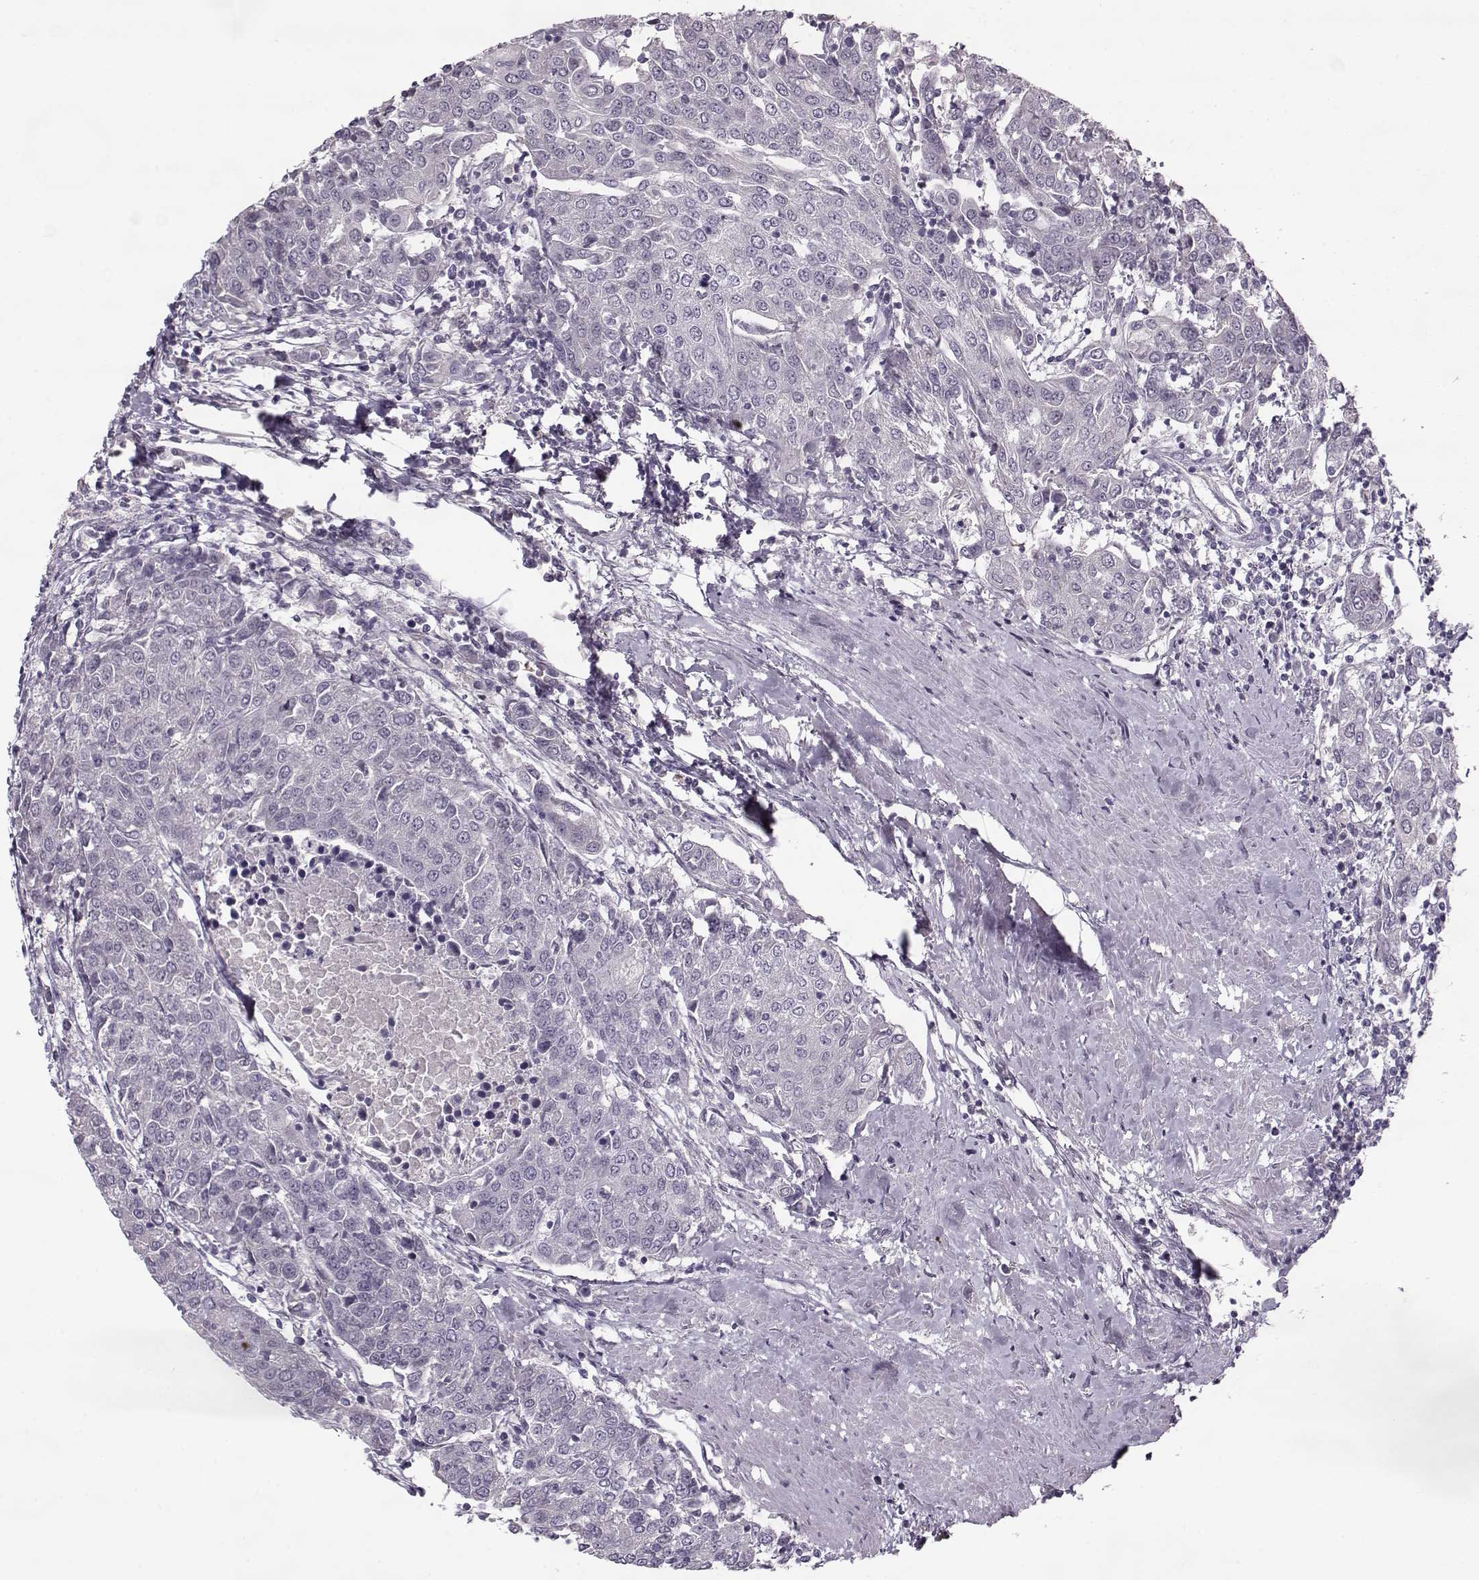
{"staining": {"intensity": "negative", "quantity": "none", "location": "none"}, "tissue": "urothelial cancer", "cell_type": "Tumor cells", "image_type": "cancer", "snomed": [{"axis": "morphology", "description": "Urothelial carcinoma, High grade"}, {"axis": "topography", "description": "Urinary bladder"}], "caption": "An immunohistochemistry (IHC) histopathology image of urothelial cancer is shown. There is no staining in tumor cells of urothelial cancer.", "gene": "ACOT11", "patient": {"sex": "female", "age": 85}}